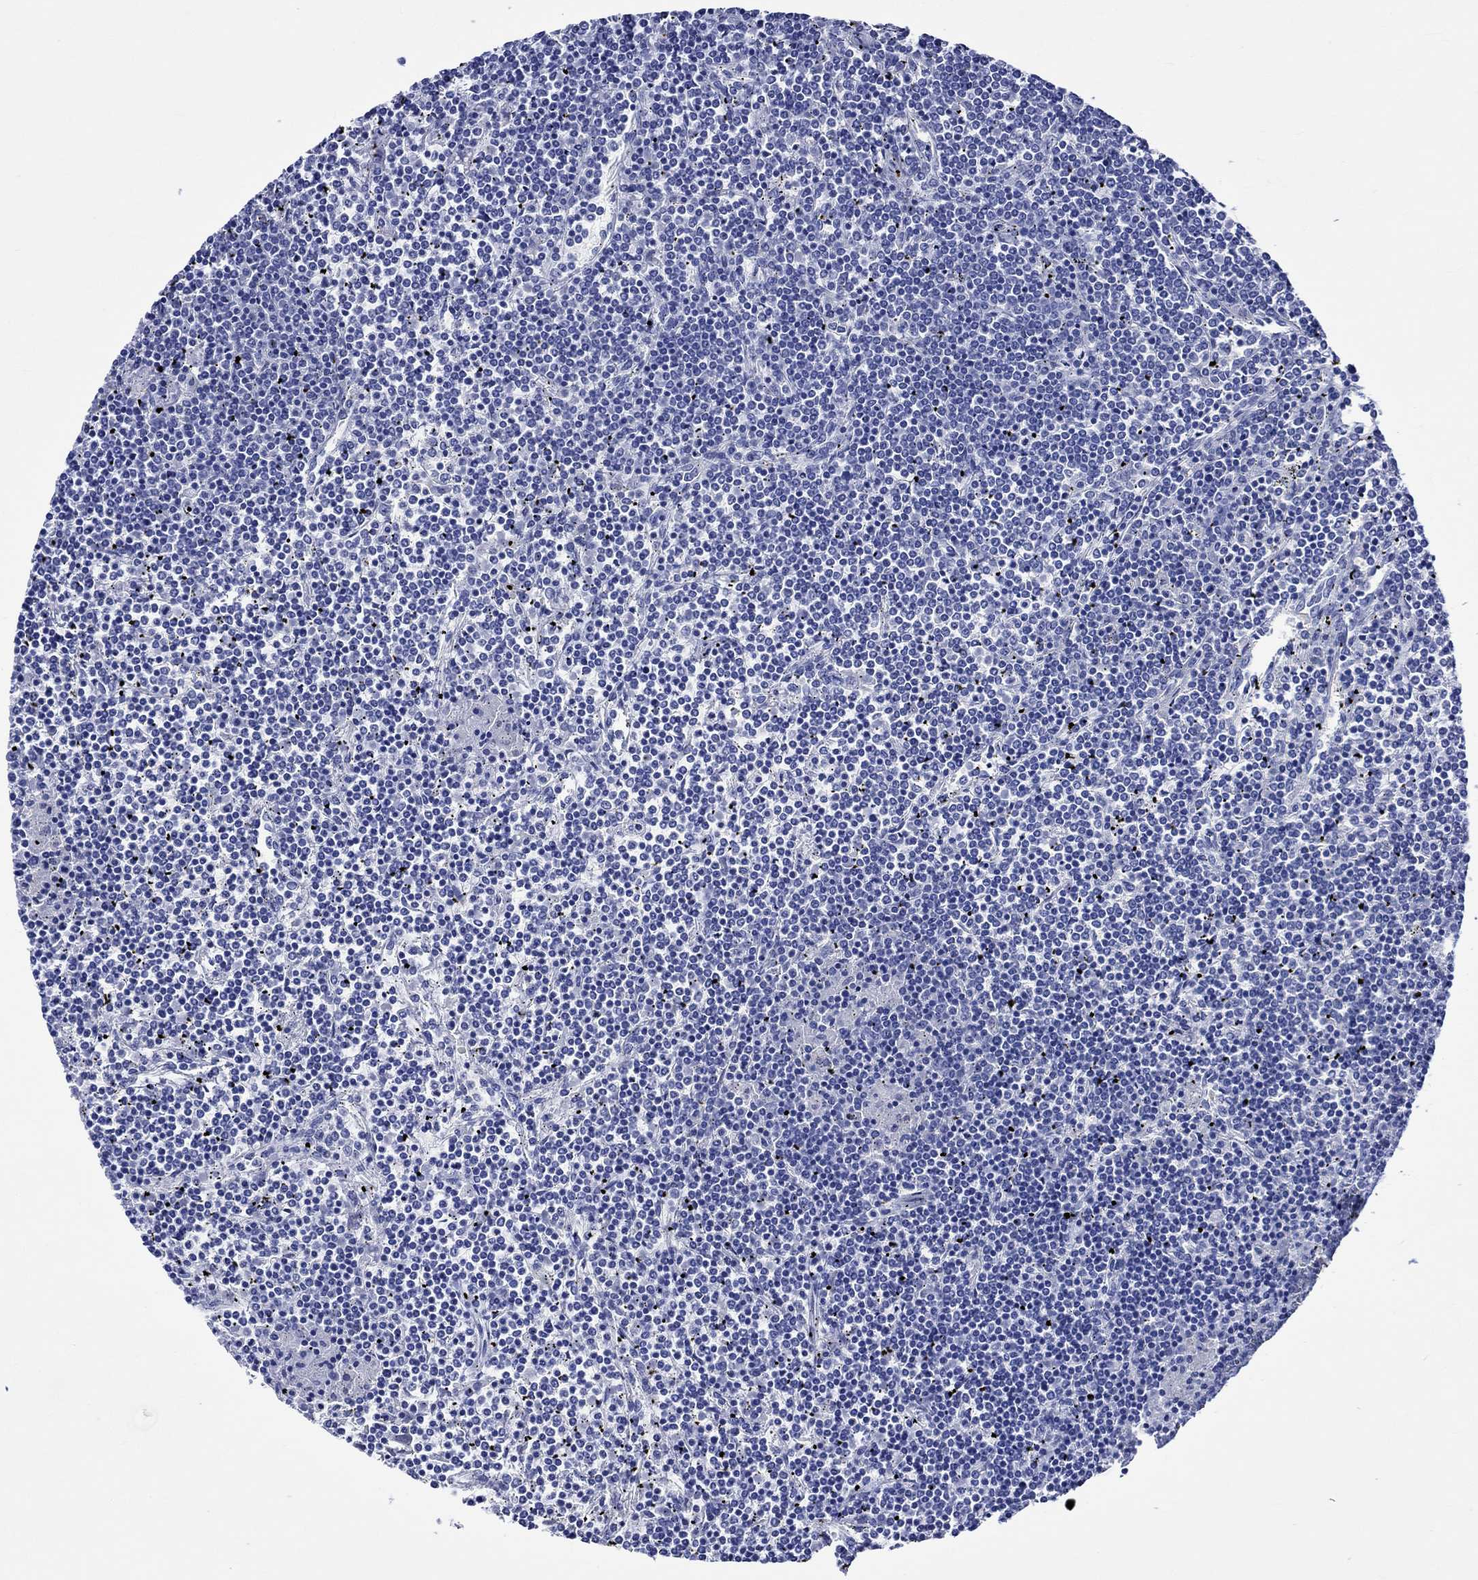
{"staining": {"intensity": "negative", "quantity": "none", "location": "none"}, "tissue": "lymphoma", "cell_type": "Tumor cells", "image_type": "cancer", "snomed": [{"axis": "morphology", "description": "Malignant lymphoma, non-Hodgkin's type, Low grade"}, {"axis": "topography", "description": "Spleen"}], "caption": "High power microscopy histopathology image of an IHC micrograph of low-grade malignant lymphoma, non-Hodgkin's type, revealing no significant expression in tumor cells.", "gene": "CRYAB", "patient": {"sex": "female", "age": 19}}